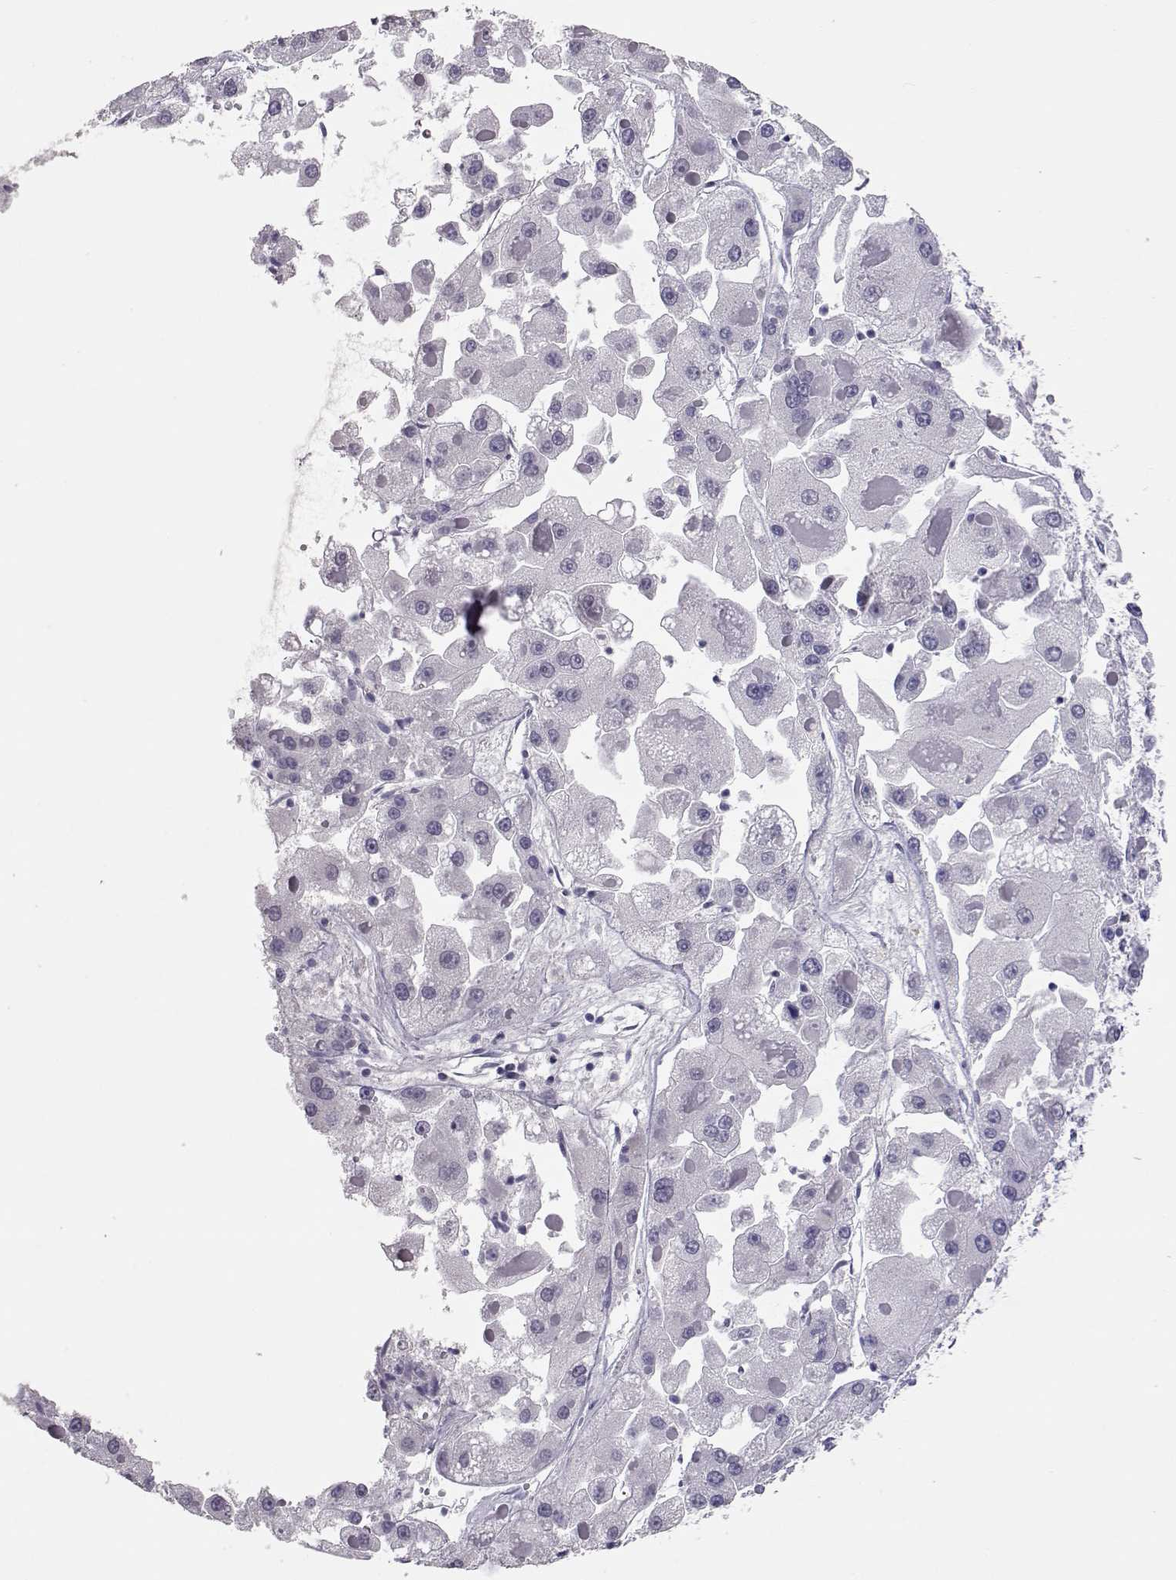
{"staining": {"intensity": "negative", "quantity": "none", "location": "none"}, "tissue": "liver cancer", "cell_type": "Tumor cells", "image_type": "cancer", "snomed": [{"axis": "morphology", "description": "Carcinoma, Hepatocellular, NOS"}, {"axis": "topography", "description": "Liver"}], "caption": "Immunohistochemical staining of liver cancer exhibits no significant expression in tumor cells.", "gene": "PMCH", "patient": {"sex": "female", "age": 73}}